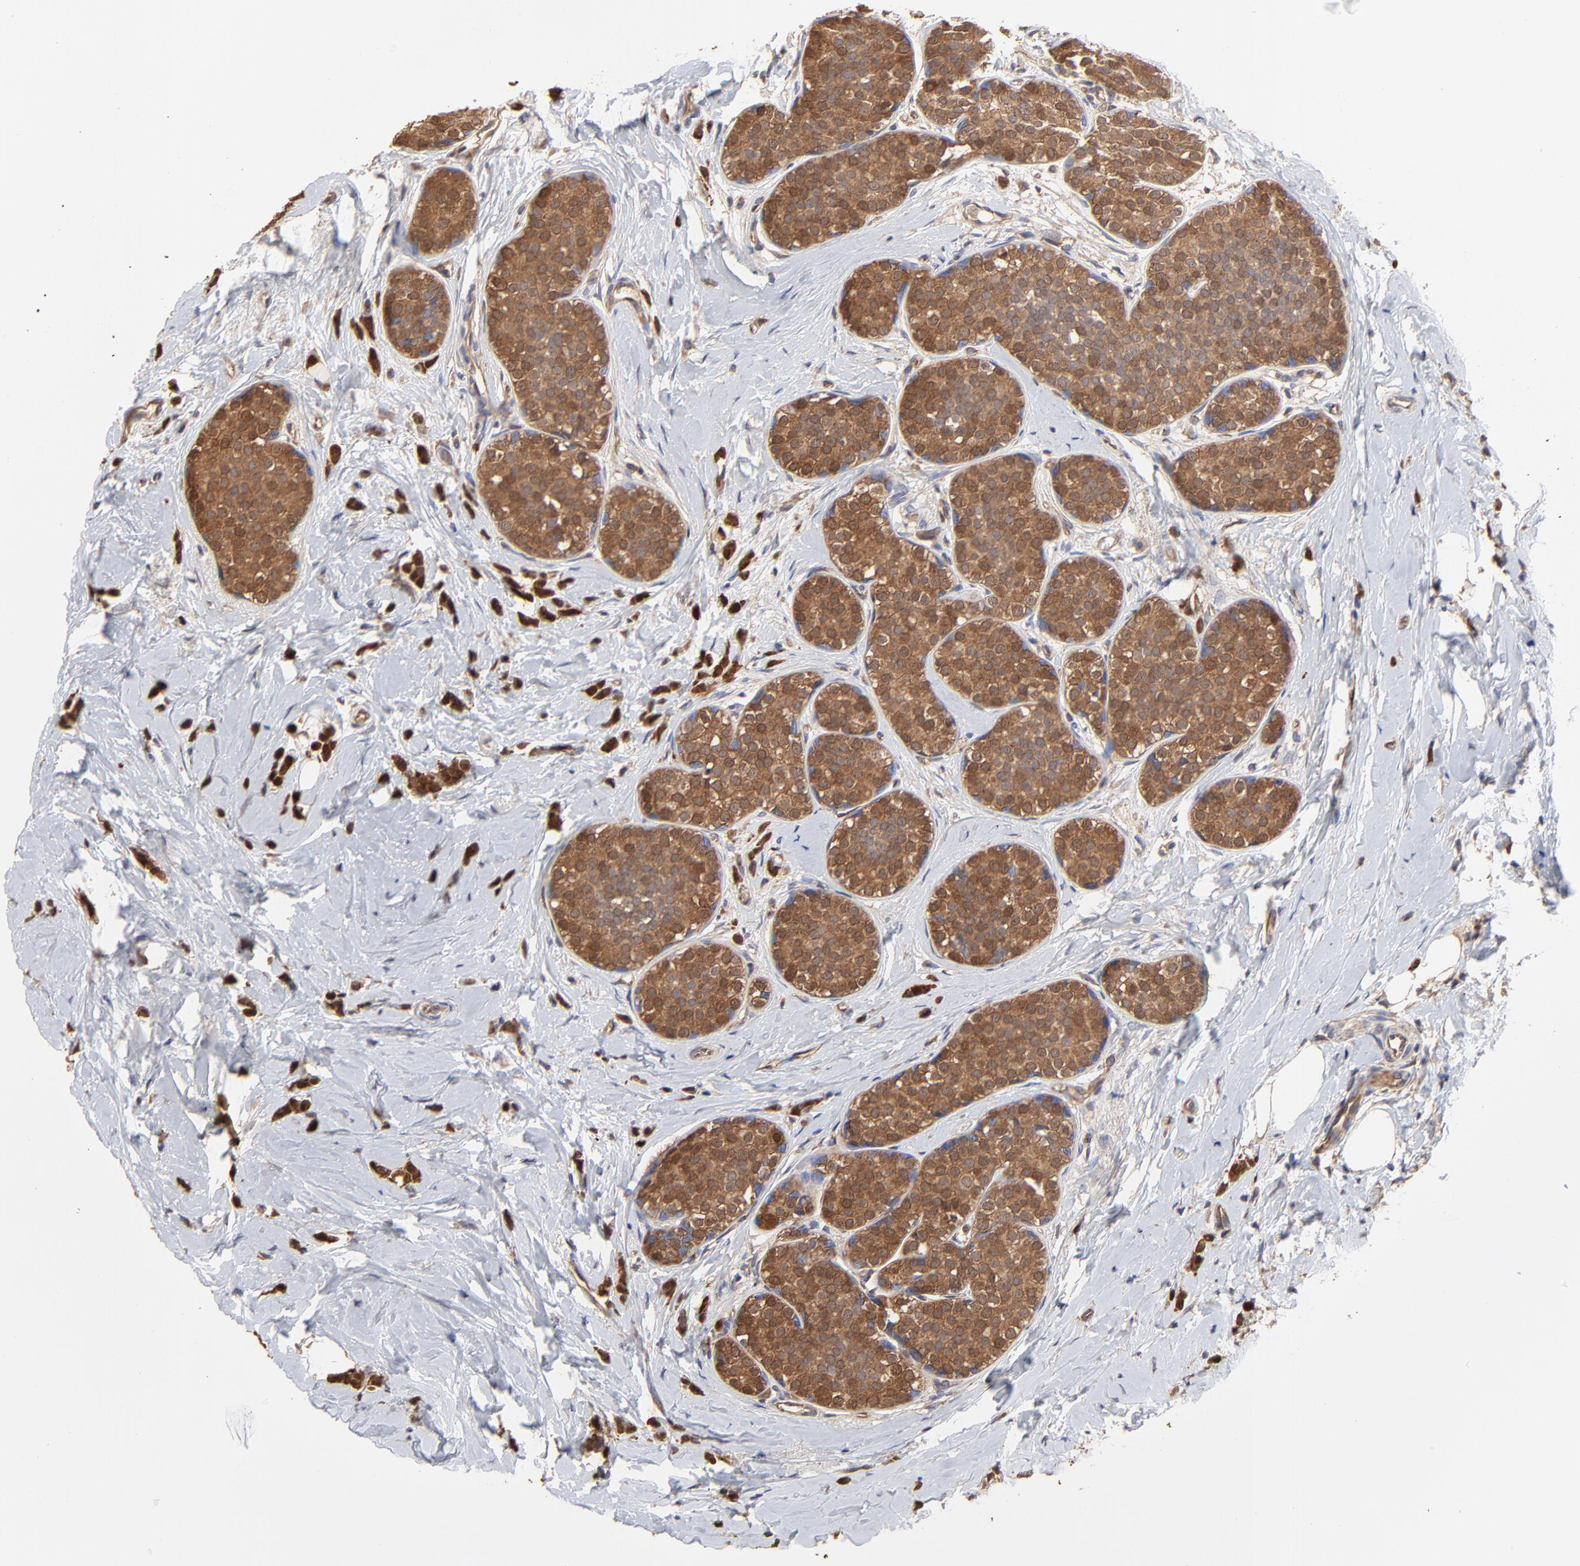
{"staining": {"intensity": "moderate", "quantity": ">75%", "location": "cytoplasmic/membranous"}, "tissue": "breast cancer", "cell_type": "Tumor cells", "image_type": "cancer", "snomed": [{"axis": "morphology", "description": "Lobular carcinoma"}, {"axis": "topography", "description": "Breast"}], "caption": "IHC (DAB (3,3'-diaminobenzidine)) staining of breast cancer shows moderate cytoplasmic/membranous protein positivity in about >75% of tumor cells.", "gene": "ARMT1", "patient": {"sex": "female", "age": 64}}